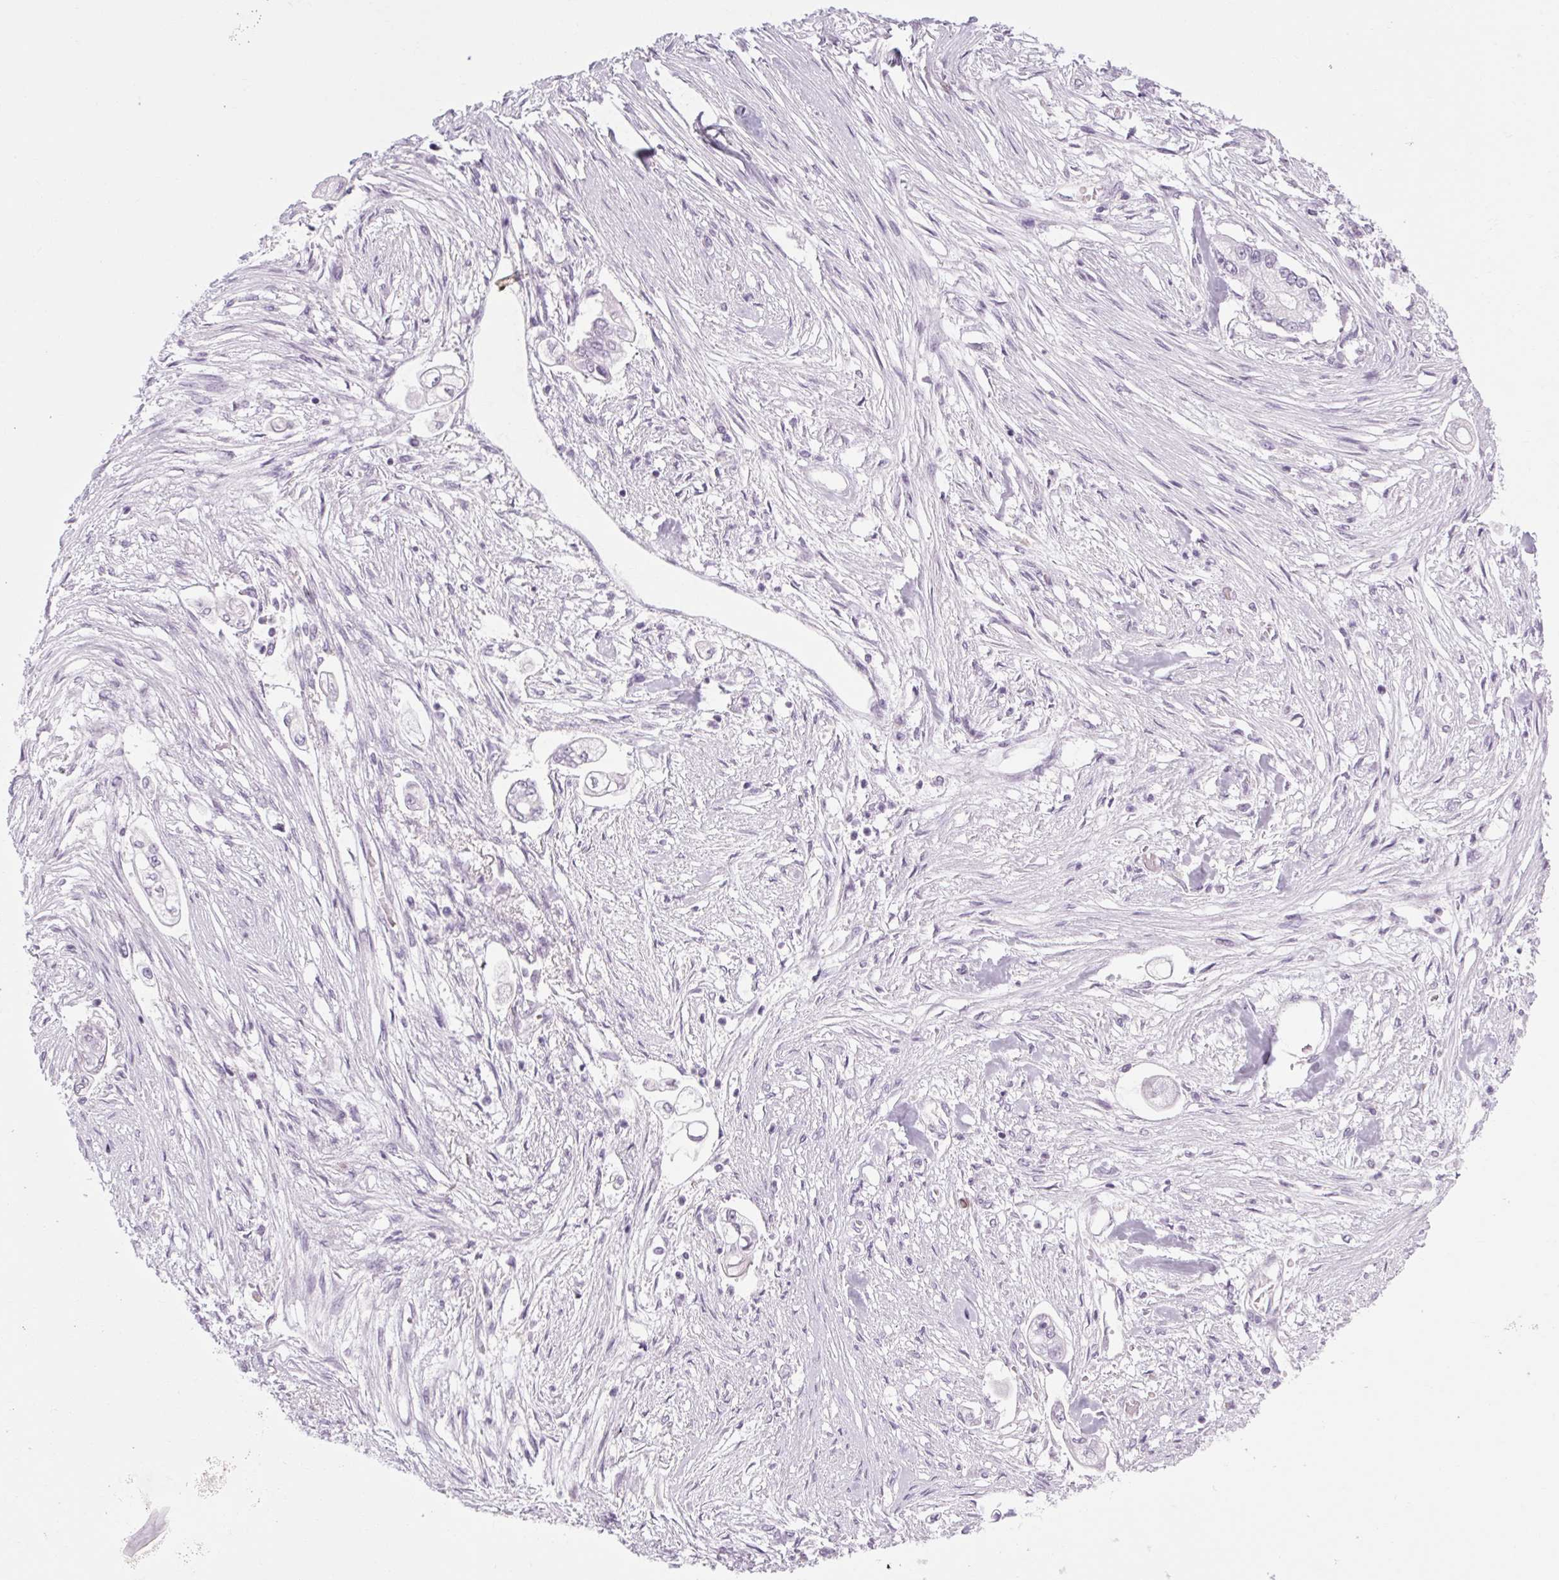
{"staining": {"intensity": "negative", "quantity": "none", "location": "none"}, "tissue": "pancreatic cancer", "cell_type": "Tumor cells", "image_type": "cancer", "snomed": [{"axis": "morphology", "description": "Adenocarcinoma, NOS"}, {"axis": "topography", "description": "Pancreas"}], "caption": "The histopathology image shows no staining of tumor cells in pancreatic cancer.", "gene": "POMC", "patient": {"sex": "female", "age": 69}}